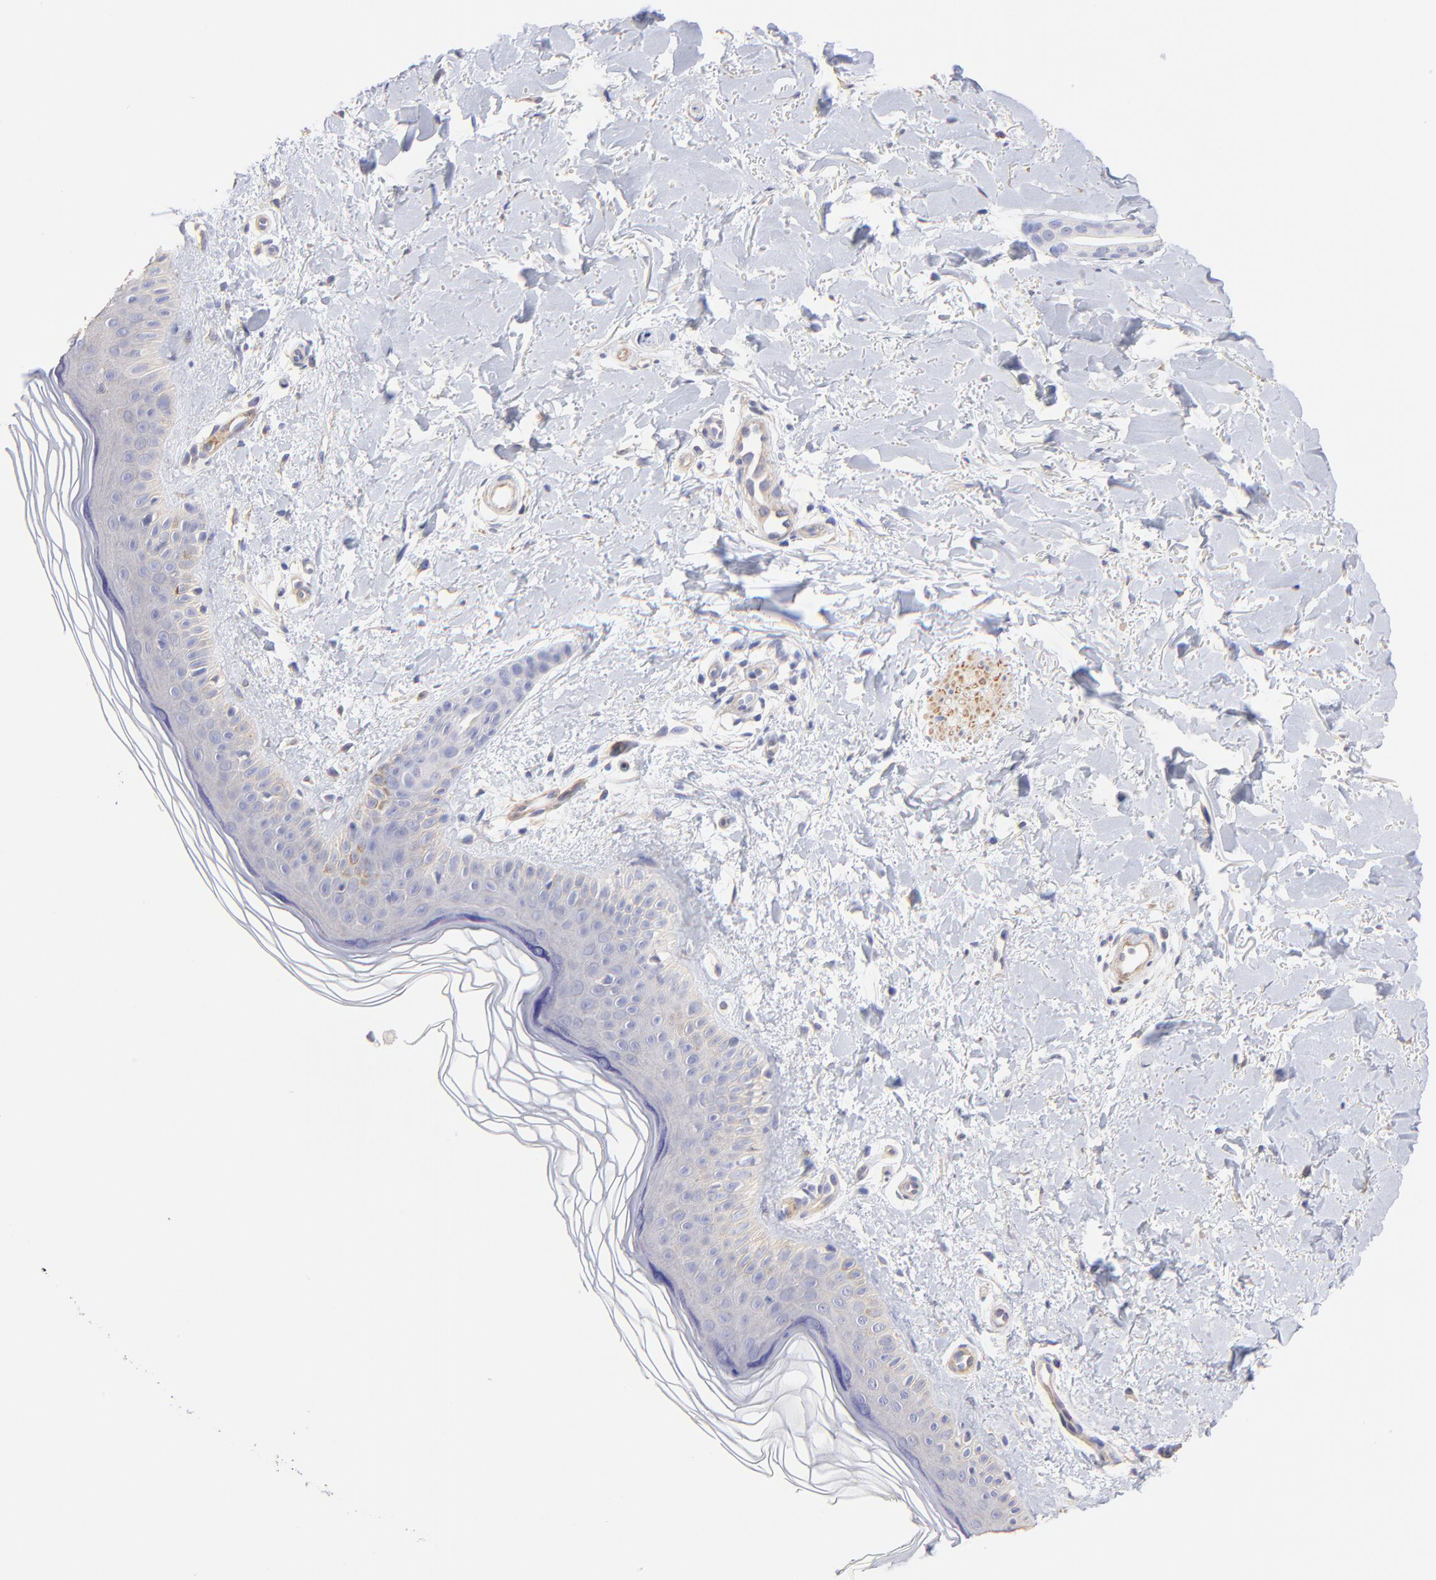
{"staining": {"intensity": "negative", "quantity": "none", "location": "none"}, "tissue": "skin", "cell_type": "Fibroblasts", "image_type": "normal", "snomed": [{"axis": "morphology", "description": "Normal tissue, NOS"}, {"axis": "topography", "description": "Skin"}], "caption": "Immunohistochemistry (IHC) image of benign skin stained for a protein (brown), which shows no positivity in fibroblasts.", "gene": "ACTRT1", "patient": {"sex": "female", "age": 19}}